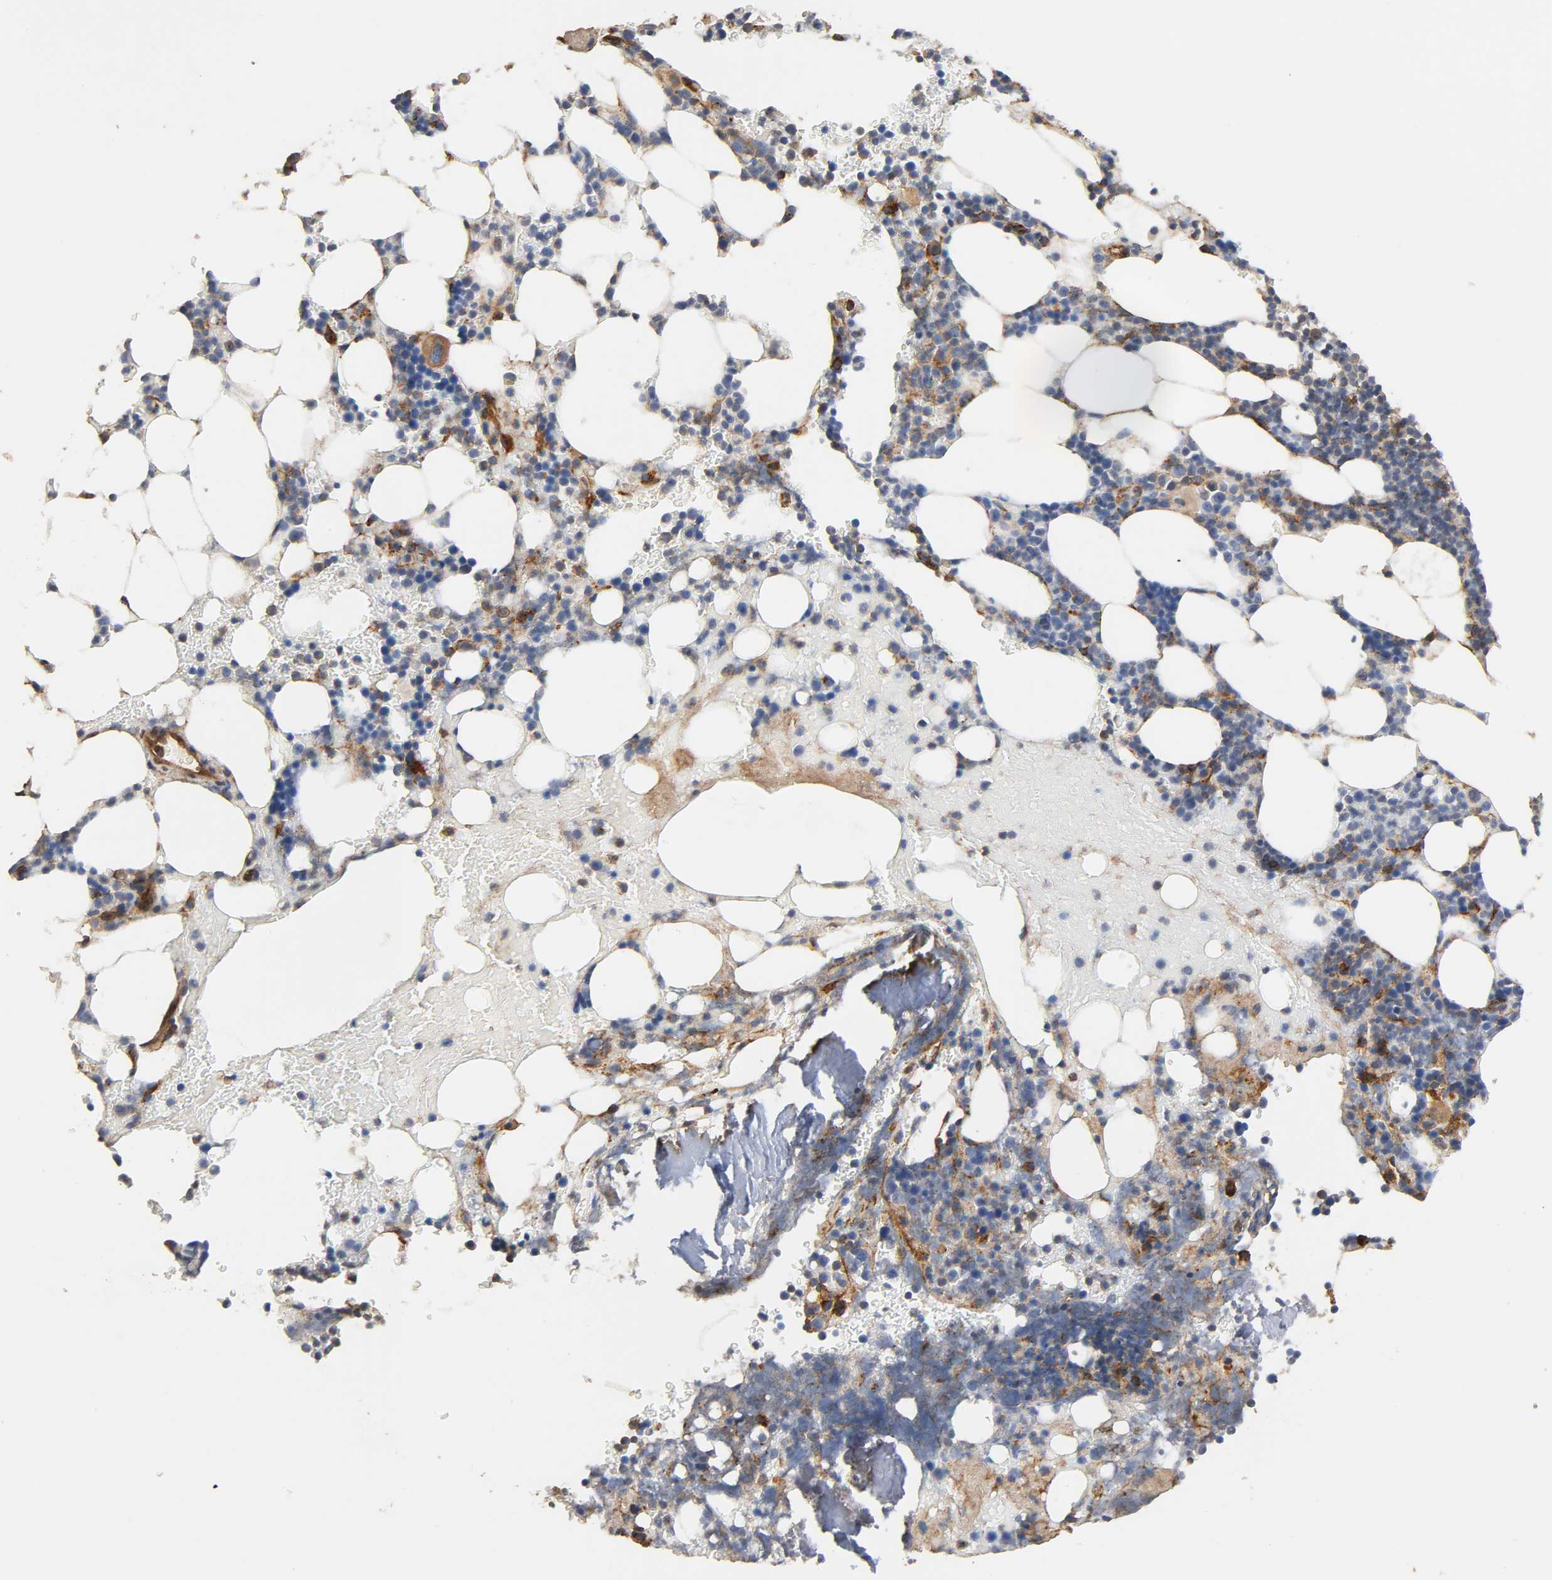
{"staining": {"intensity": "strong", "quantity": "25%-75%", "location": "cytoplasmic/membranous"}, "tissue": "bone marrow", "cell_type": "Hematopoietic cells", "image_type": "normal", "snomed": [{"axis": "morphology", "description": "Normal tissue, NOS"}, {"axis": "topography", "description": "Bone marrow"}], "caption": "A high amount of strong cytoplasmic/membranous expression is identified in about 25%-75% of hematopoietic cells in normal bone marrow. The staining was performed using DAB, with brown indicating positive protein expression. Nuclei are stained blue with hematoxylin.", "gene": "IFITM2", "patient": {"sex": "female", "age": 73}}